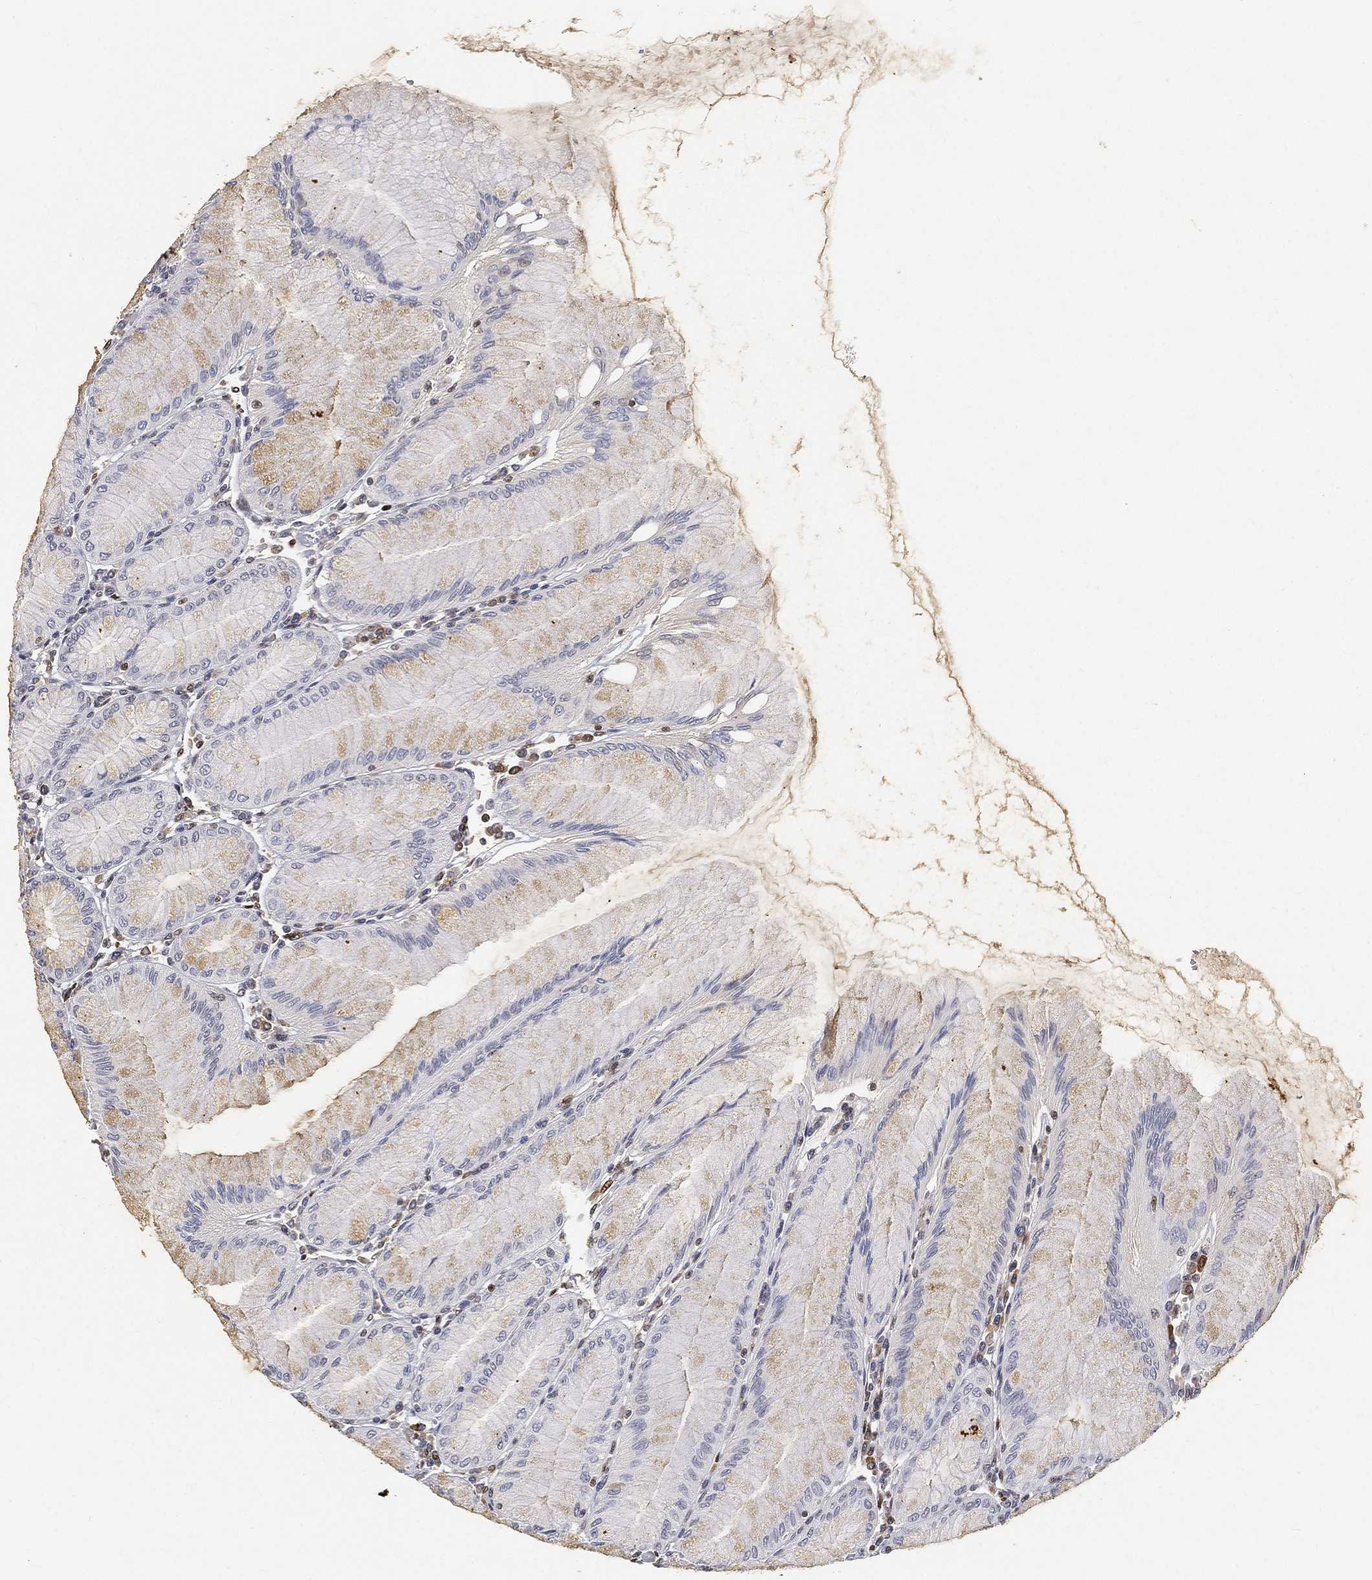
{"staining": {"intensity": "strong", "quantity": "<25%", "location": "cytoplasmic/membranous"}, "tissue": "stomach", "cell_type": "Glandular cells", "image_type": "normal", "snomed": [{"axis": "morphology", "description": "Normal tissue, NOS"}, {"axis": "topography", "description": "Stomach"}], "caption": "High-magnification brightfield microscopy of normal stomach stained with DAB (3,3'-diaminobenzidine) (brown) and counterstained with hematoxylin (blue). glandular cells exhibit strong cytoplasmic/membranous staining is seen in about<25% of cells. The protein of interest is shown in brown color, while the nuclei are stained blue.", "gene": "CRTC3", "patient": {"sex": "female", "age": 57}}